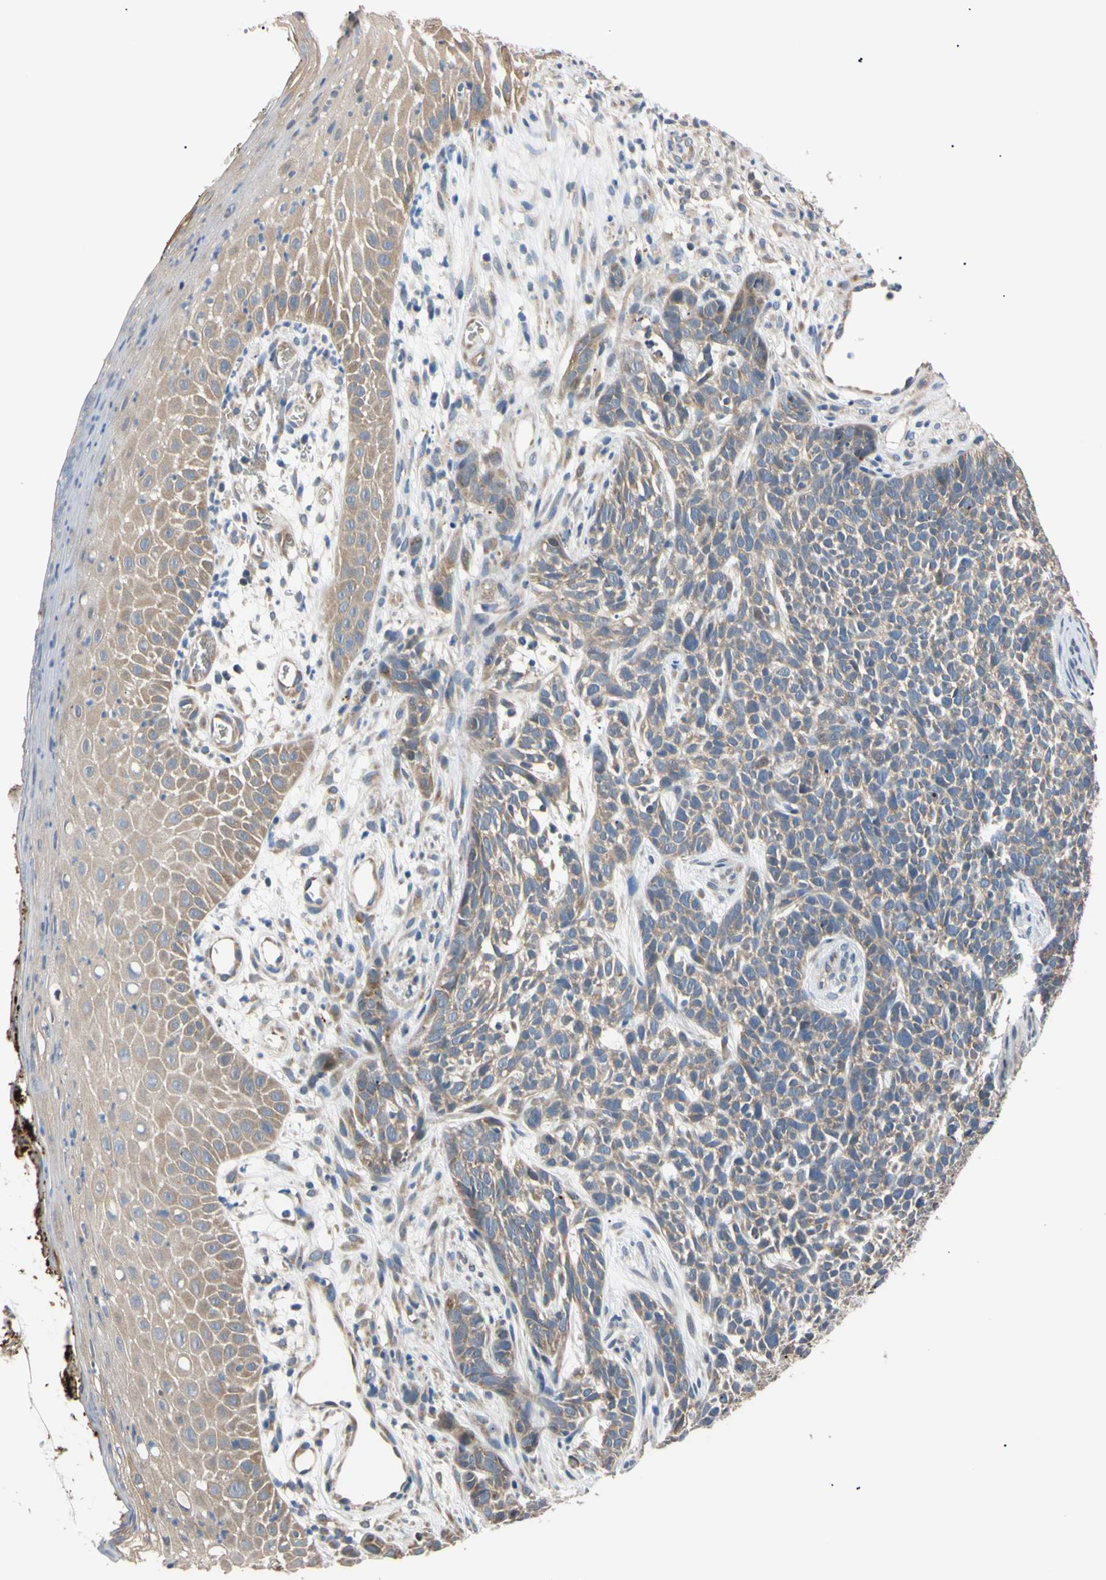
{"staining": {"intensity": "weak", "quantity": ">75%", "location": "cytoplasmic/membranous"}, "tissue": "skin cancer", "cell_type": "Tumor cells", "image_type": "cancer", "snomed": [{"axis": "morphology", "description": "Basal cell carcinoma"}, {"axis": "topography", "description": "Skin"}], "caption": "Basal cell carcinoma (skin) was stained to show a protein in brown. There is low levels of weak cytoplasmic/membranous expression in approximately >75% of tumor cells.", "gene": "RARS1", "patient": {"sex": "female", "age": 84}}